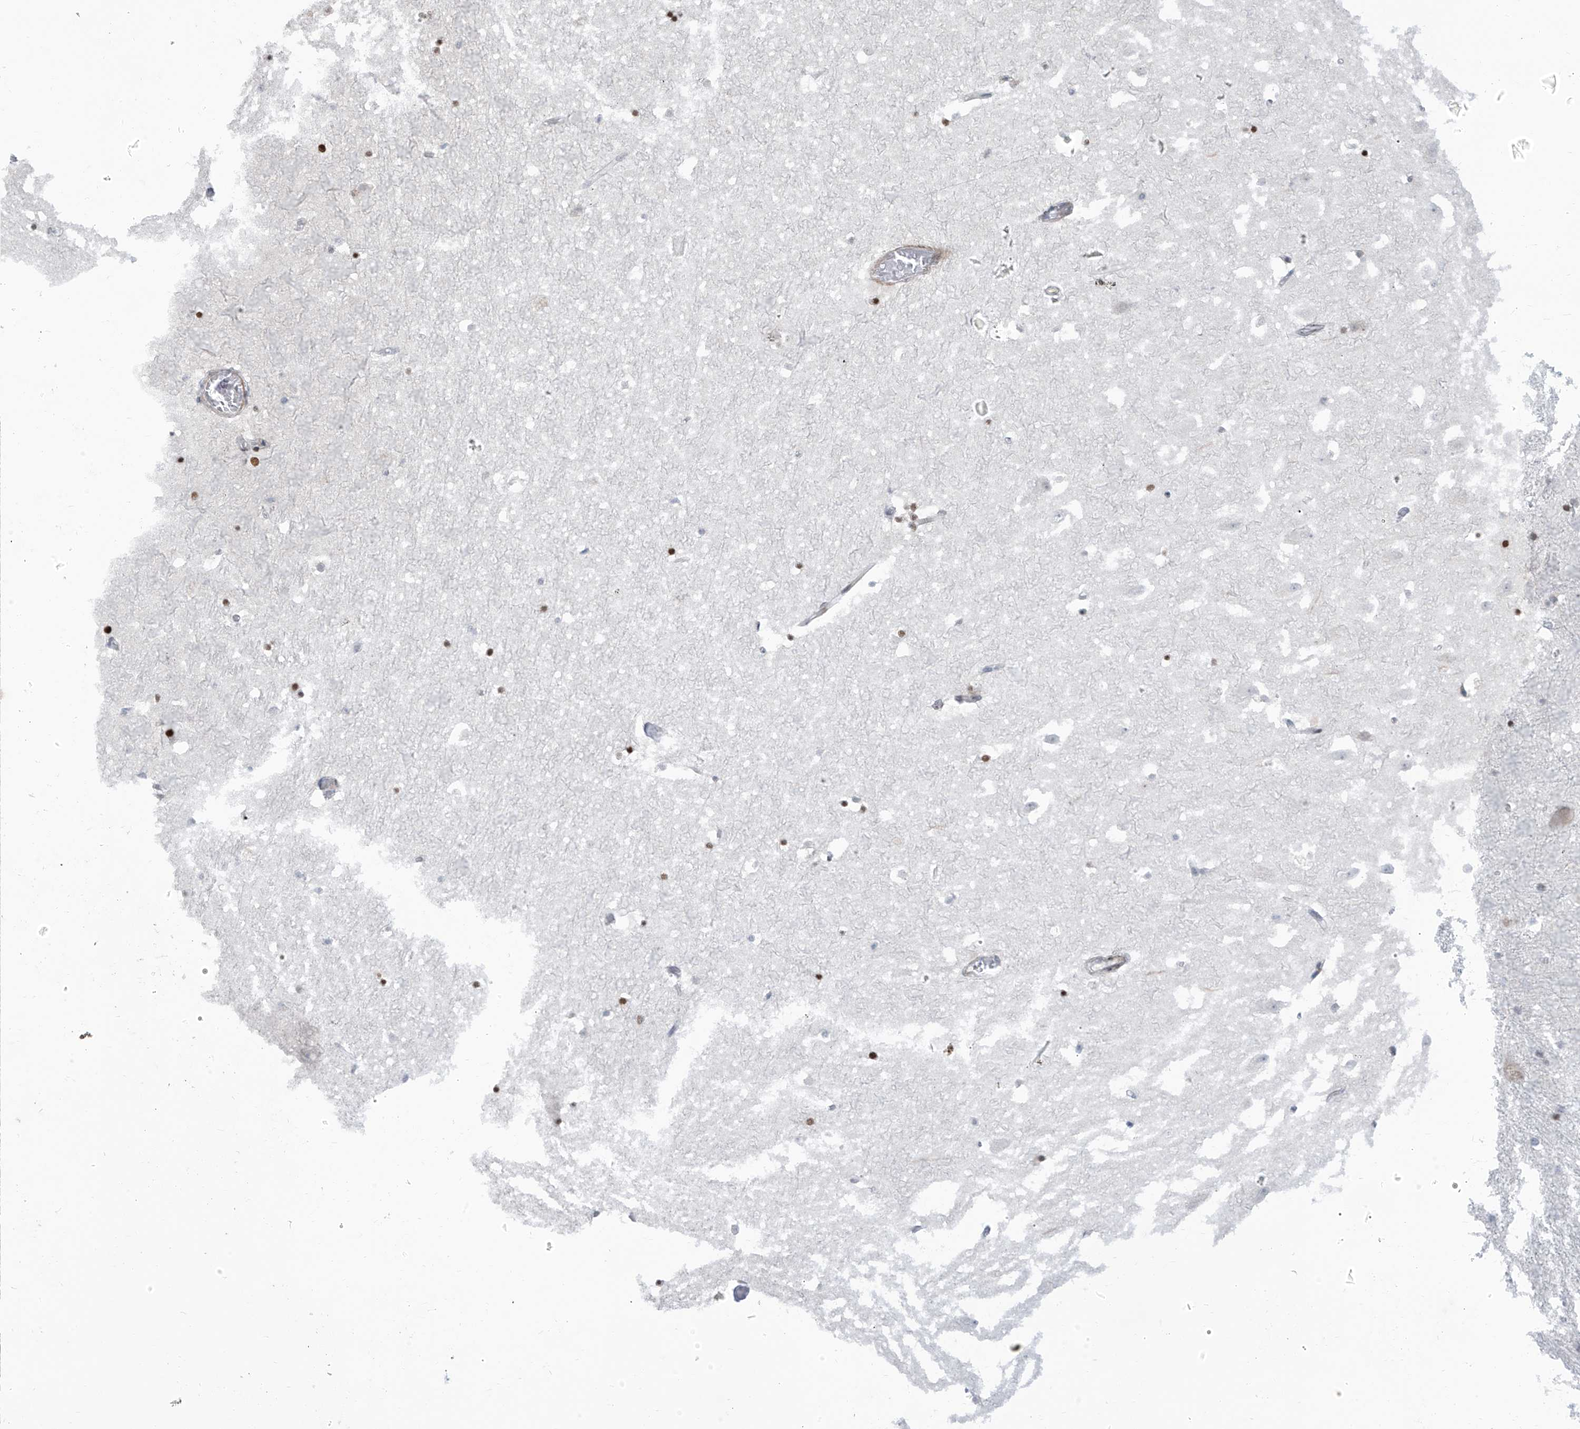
{"staining": {"intensity": "strong", "quantity": "<25%", "location": "nuclear"}, "tissue": "hippocampus", "cell_type": "Glial cells", "image_type": "normal", "snomed": [{"axis": "morphology", "description": "Normal tissue, NOS"}, {"axis": "topography", "description": "Hippocampus"}], "caption": "This histopathology image displays IHC staining of benign hippocampus, with medium strong nuclear positivity in approximately <25% of glial cells.", "gene": "LIN9", "patient": {"sex": "female", "age": 52}}